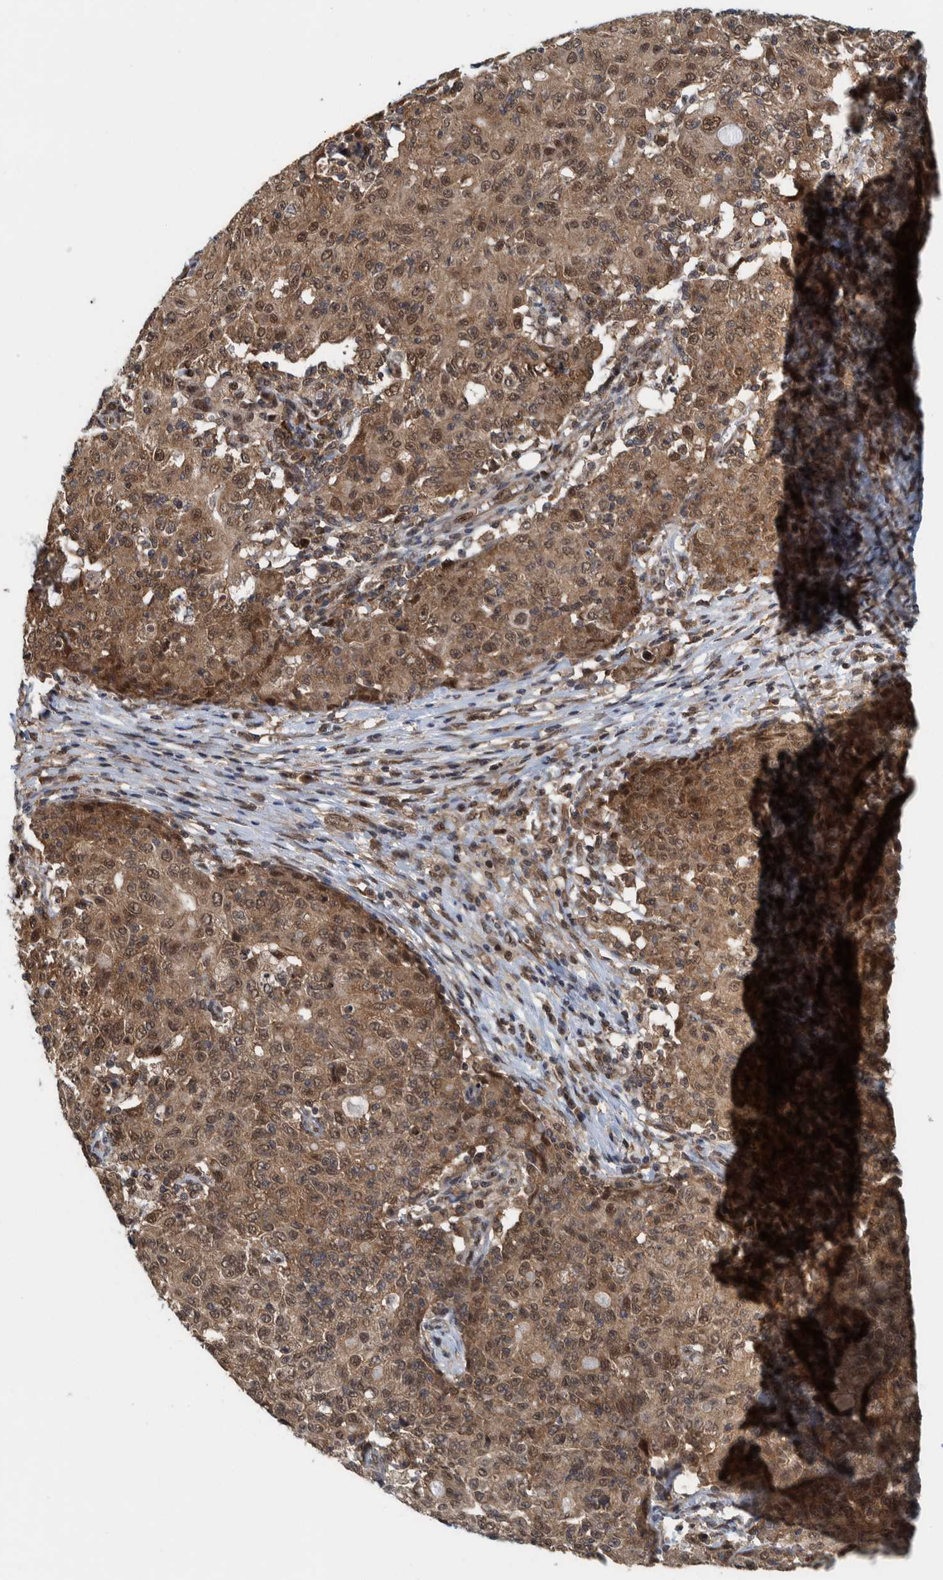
{"staining": {"intensity": "moderate", "quantity": ">75%", "location": "cytoplasmic/membranous,nuclear"}, "tissue": "ovarian cancer", "cell_type": "Tumor cells", "image_type": "cancer", "snomed": [{"axis": "morphology", "description": "Carcinoma, endometroid"}, {"axis": "topography", "description": "Ovary"}], "caption": "Human endometroid carcinoma (ovarian) stained for a protein (brown) shows moderate cytoplasmic/membranous and nuclear positive staining in approximately >75% of tumor cells.", "gene": "COPS3", "patient": {"sex": "female", "age": 42}}